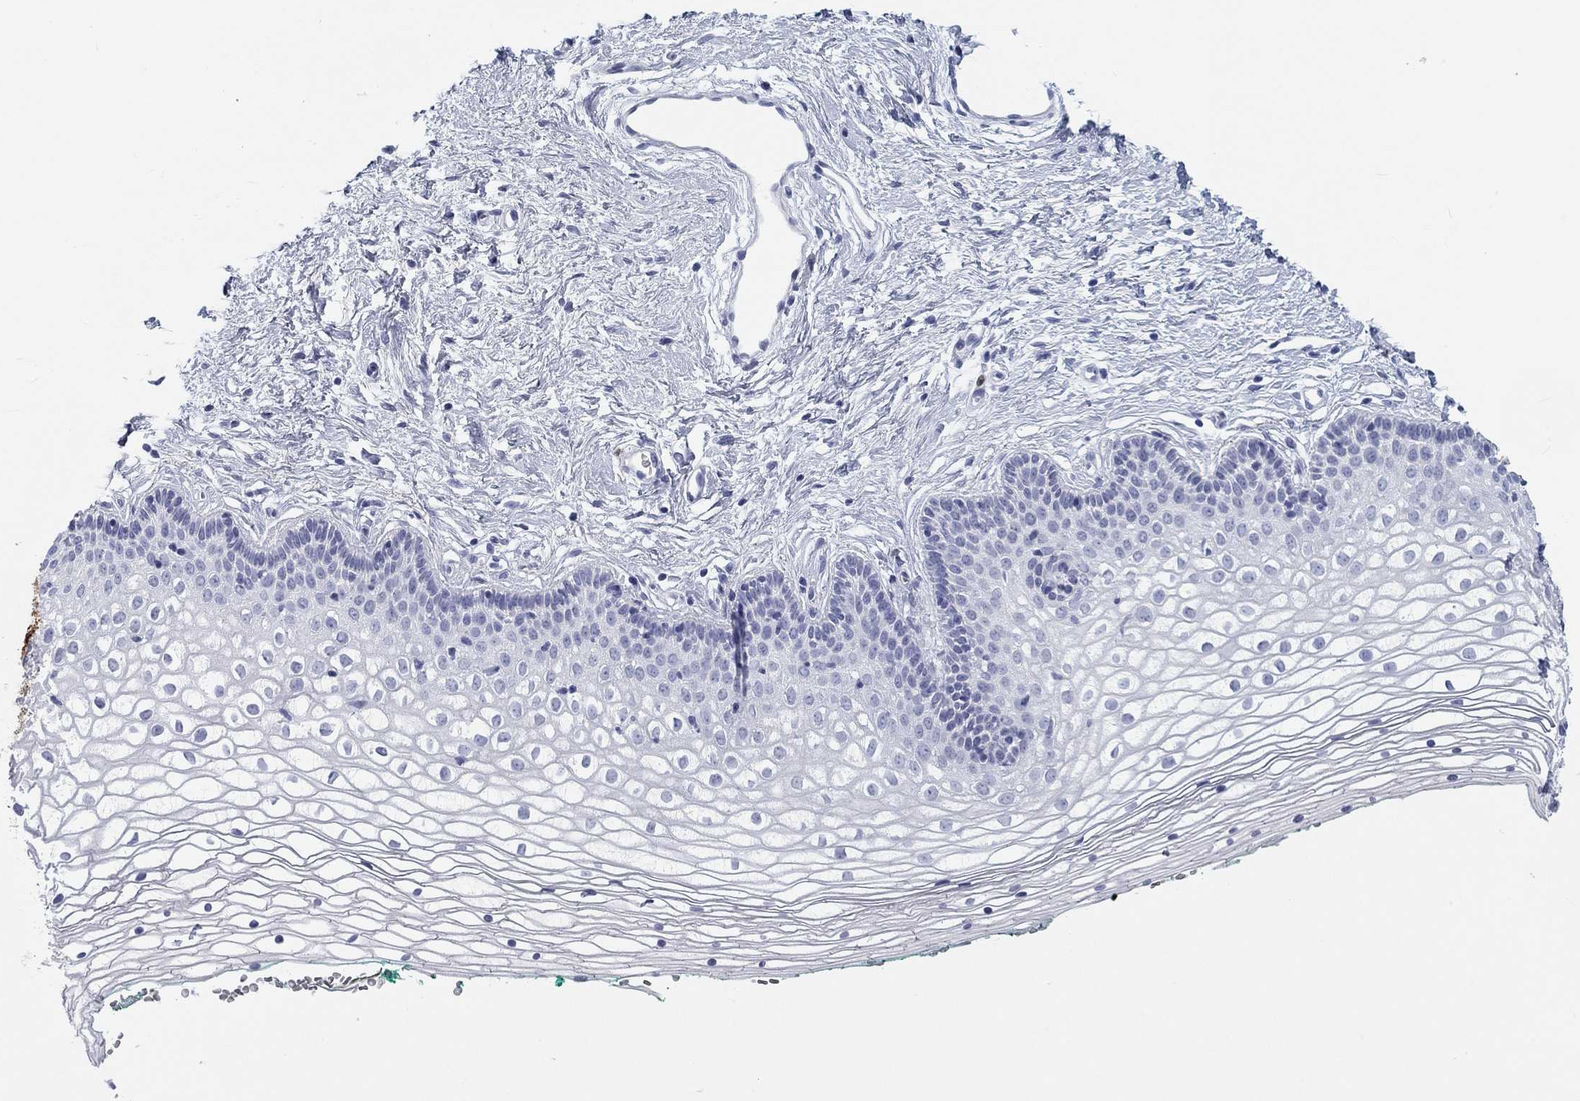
{"staining": {"intensity": "negative", "quantity": "none", "location": "none"}, "tissue": "vagina", "cell_type": "Squamous epithelial cells", "image_type": "normal", "snomed": [{"axis": "morphology", "description": "Normal tissue, NOS"}, {"axis": "topography", "description": "Vagina"}], "caption": "A histopathology image of human vagina is negative for staining in squamous epithelial cells. The staining is performed using DAB brown chromogen with nuclei counter-stained in using hematoxylin.", "gene": "CALB1", "patient": {"sex": "female", "age": 36}}